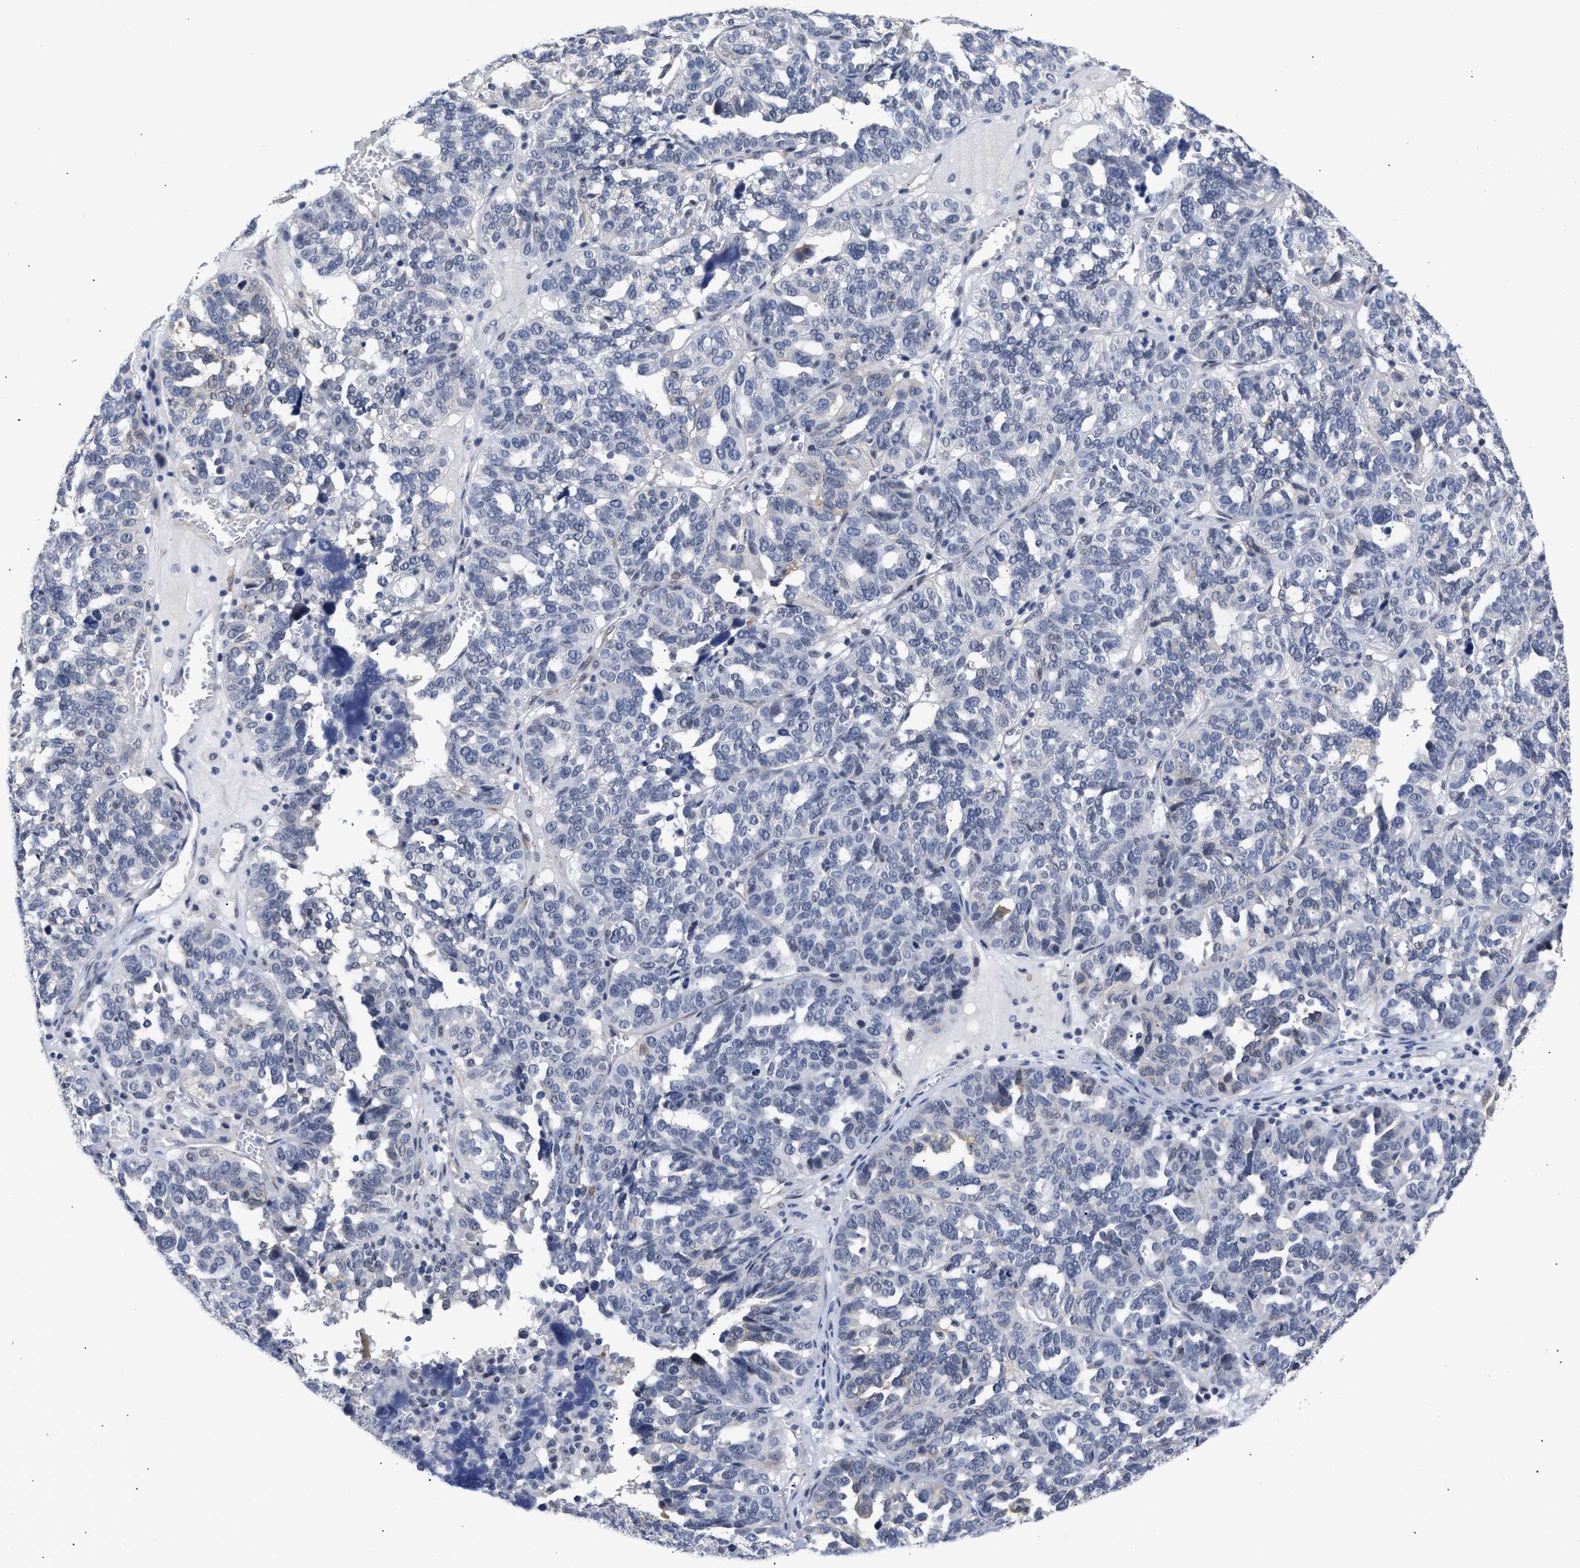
{"staining": {"intensity": "negative", "quantity": "none", "location": "none"}, "tissue": "ovarian cancer", "cell_type": "Tumor cells", "image_type": "cancer", "snomed": [{"axis": "morphology", "description": "Cystadenocarcinoma, serous, NOS"}, {"axis": "topography", "description": "Ovary"}], "caption": "DAB (3,3'-diaminobenzidine) immunohistochemical staining of human ovarian cancer (serous cystadenocarcinoma) exhibits no significant positivity in tumor cells.", "gene": "AHNAK2", "patient": {"sex": "female", "age": 59}}